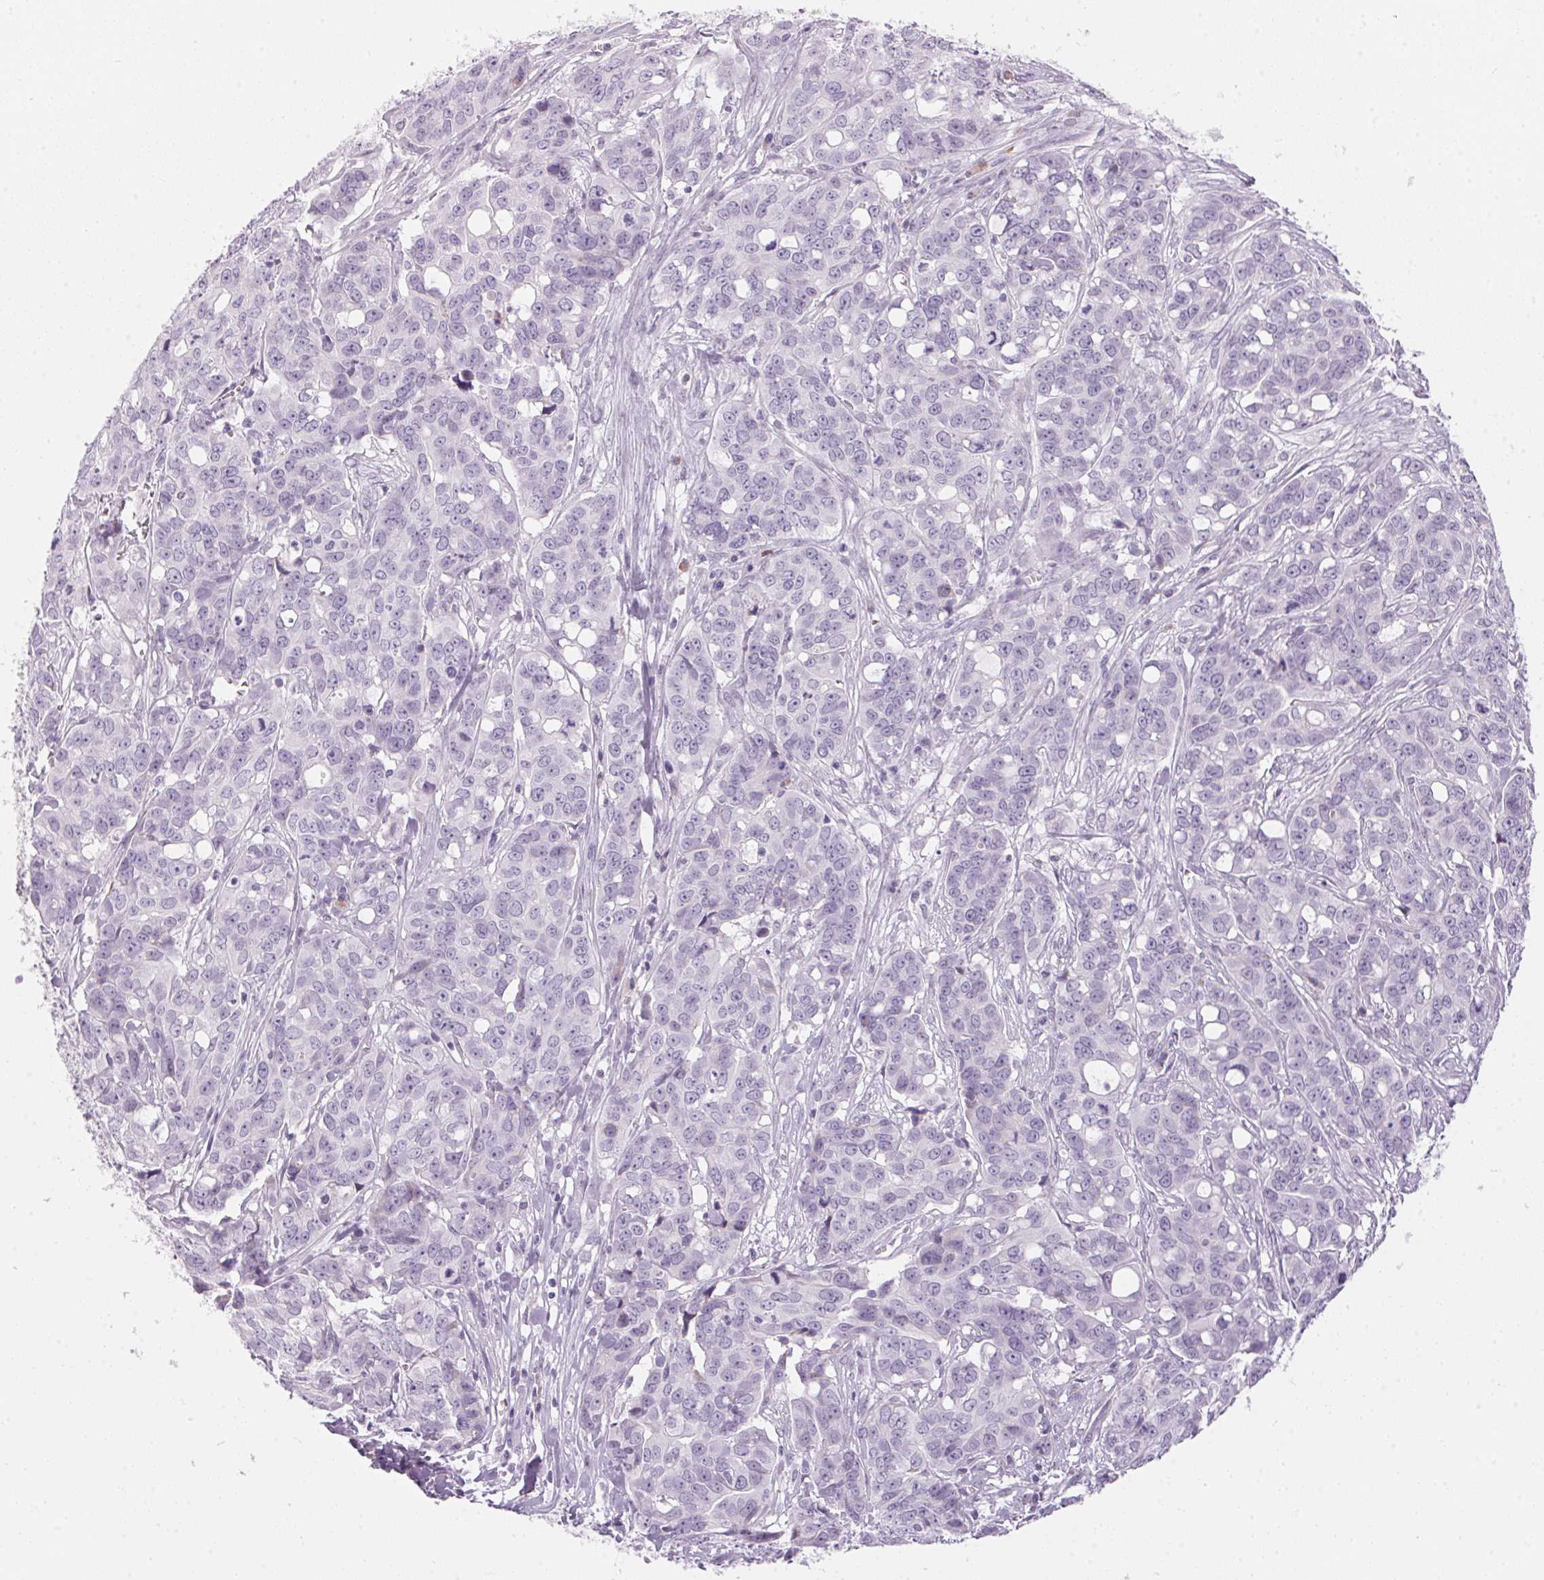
{"staining": {"intensity": "negative", "quantity": "none", "location": "none"}, "tissue": "ovarian cancer", "cell_type": "Tumor cells", "image_type": "cancer", "snomed": [{"axis": "morphology", "description": "Carcinoma, endometroid"}, {"axis": "topography", "description": "Ovary"}], "caption": "Human ovarian endometroid carcinoma stained for a protein using immunohistochemistry shows no expression in tumor cells.", "gene": "CADPS", "patient": {"sex": "female", "age": 78}}